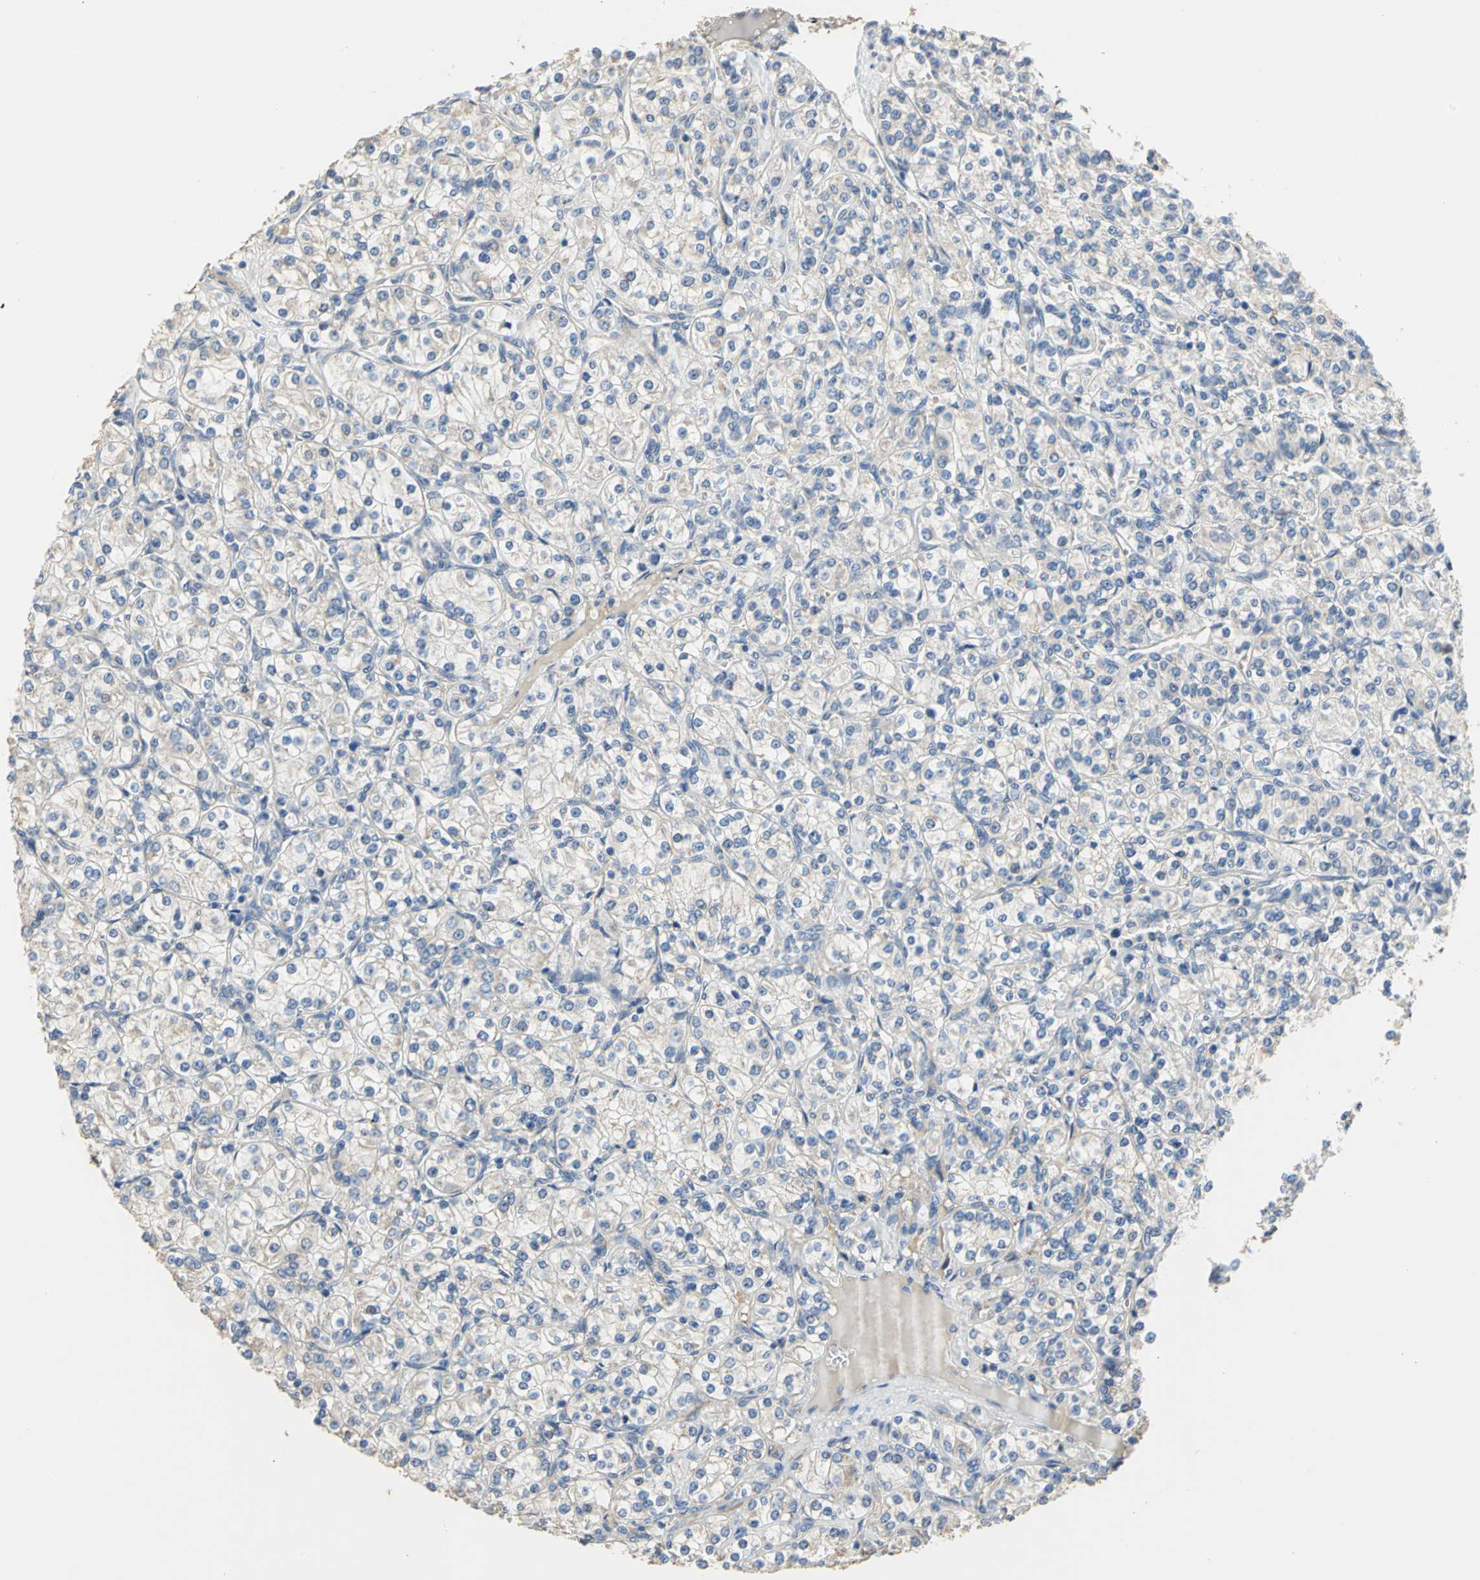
{"staining": {"intensity": "negative", "quantity": "none", "location": "none"}, "tissue": "renal cancer", "cell_type": "Tumor cells", "image_type": "cancer", "snomed": [{"axis": "morphology", "description": "Adenocarcinoma, NOS"}, {"axis": "topography", "description": "Kidney"}], "caption": "A high-resolution photomicrograph shows IHC staining of renal cancer, which shows no significant expression in tumor cells. The staining was performed using DAB to visualize the protein expression in brown, while the nuclei were stained in blue with hematoxylin (Magnification: 20x).", "gene": "HTR1F", "patient": {"sex": "male", "age": 77}}